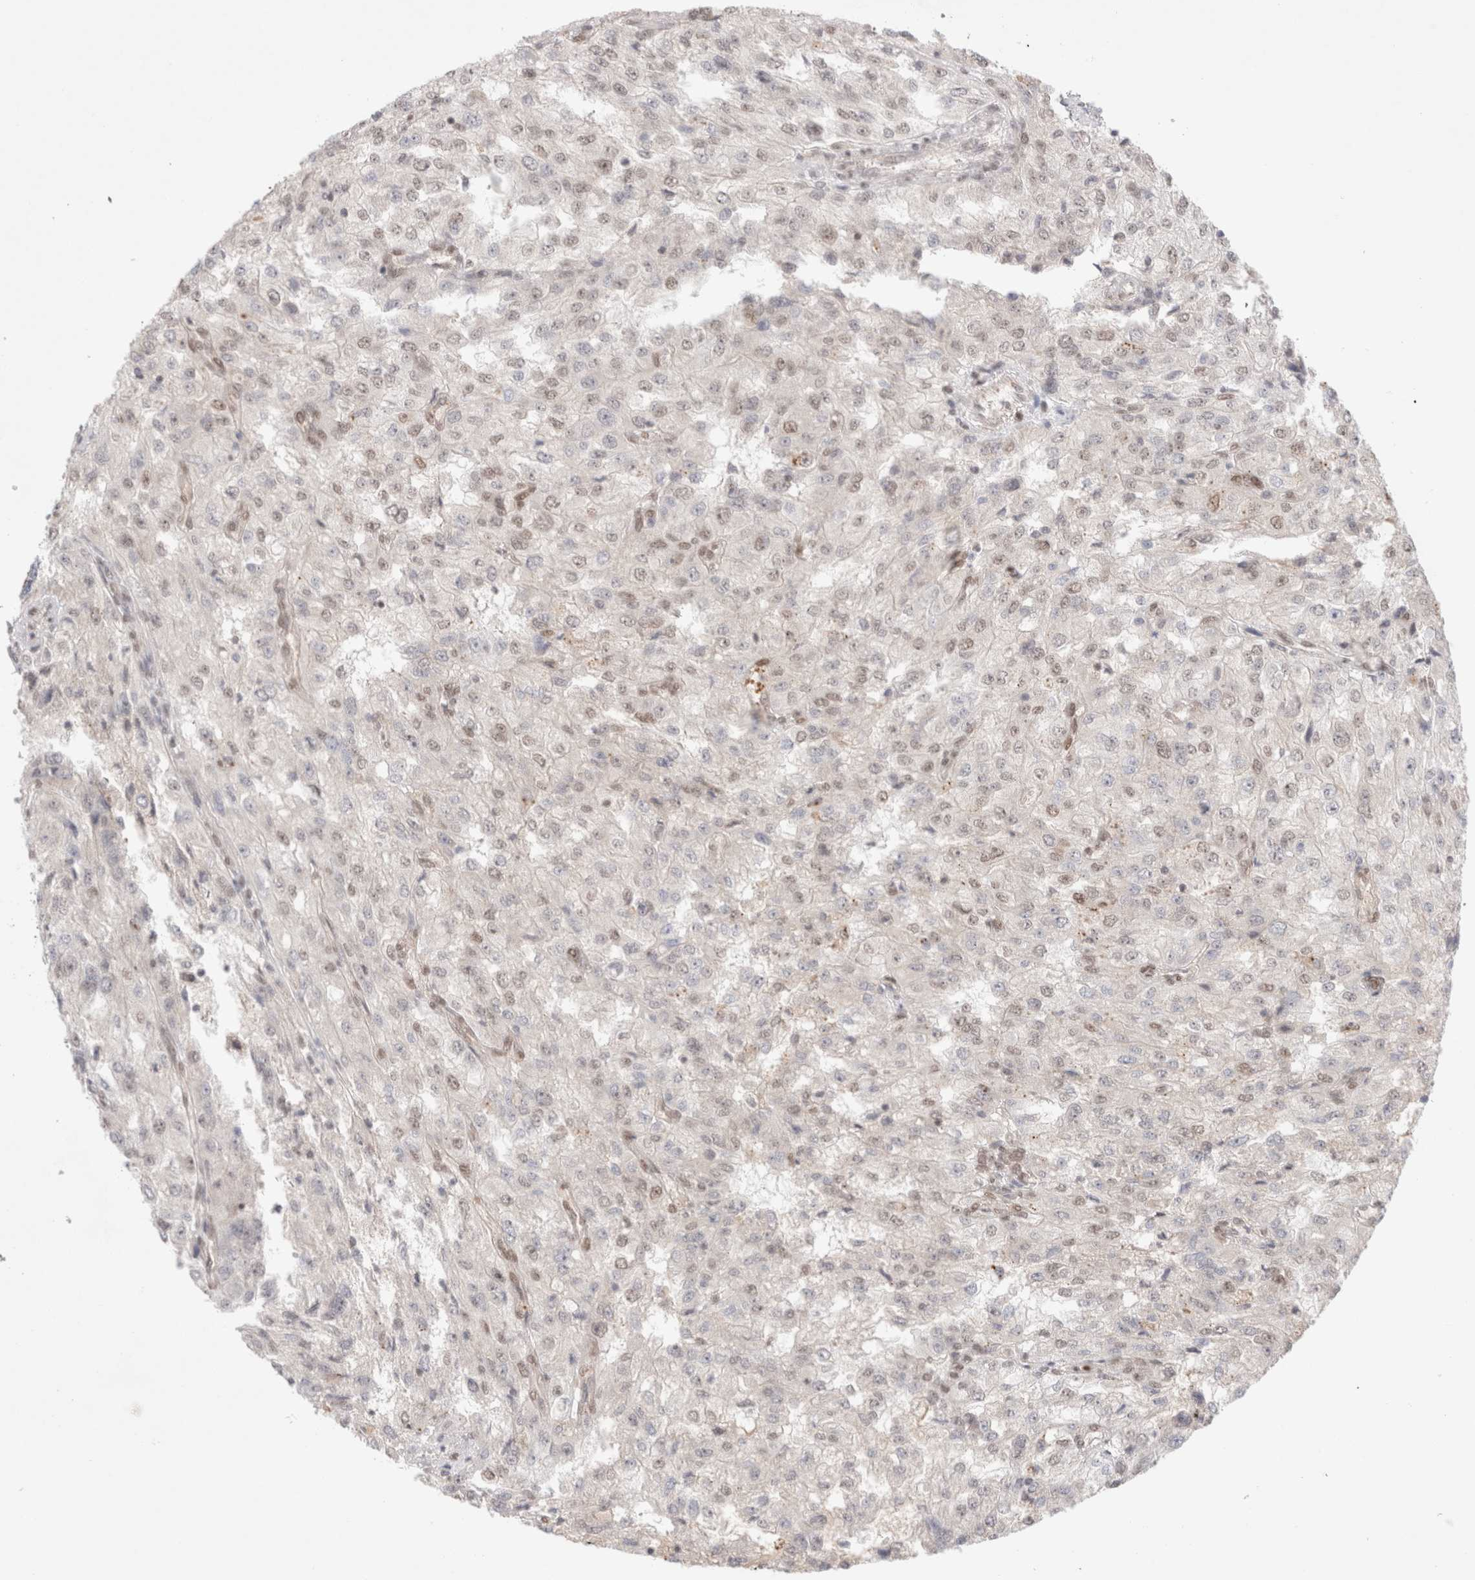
{"staining": {"intensity": "weak", "quantity": "<25%", "location": "nuclear"}, "tissue": "renal cancer", "cell_type": "Tumor cells", "image_type": "cancer", "snomed": [{"axis": "morphology", "description": "Adenocarcinoma, NOS"}, {"axis": "topography", "description": "Kidney"}], "caption": "There is no significant expression in tumor cells of adenocarcinoma (renal). (Stains: DAB immunohistochemistry (IHC) with hematoxylin counter stain, Microscopy: brightfield microscopy at high magnification).", "gene": "GATAD2A", "patient": {"sex": "female", "age": 54}}